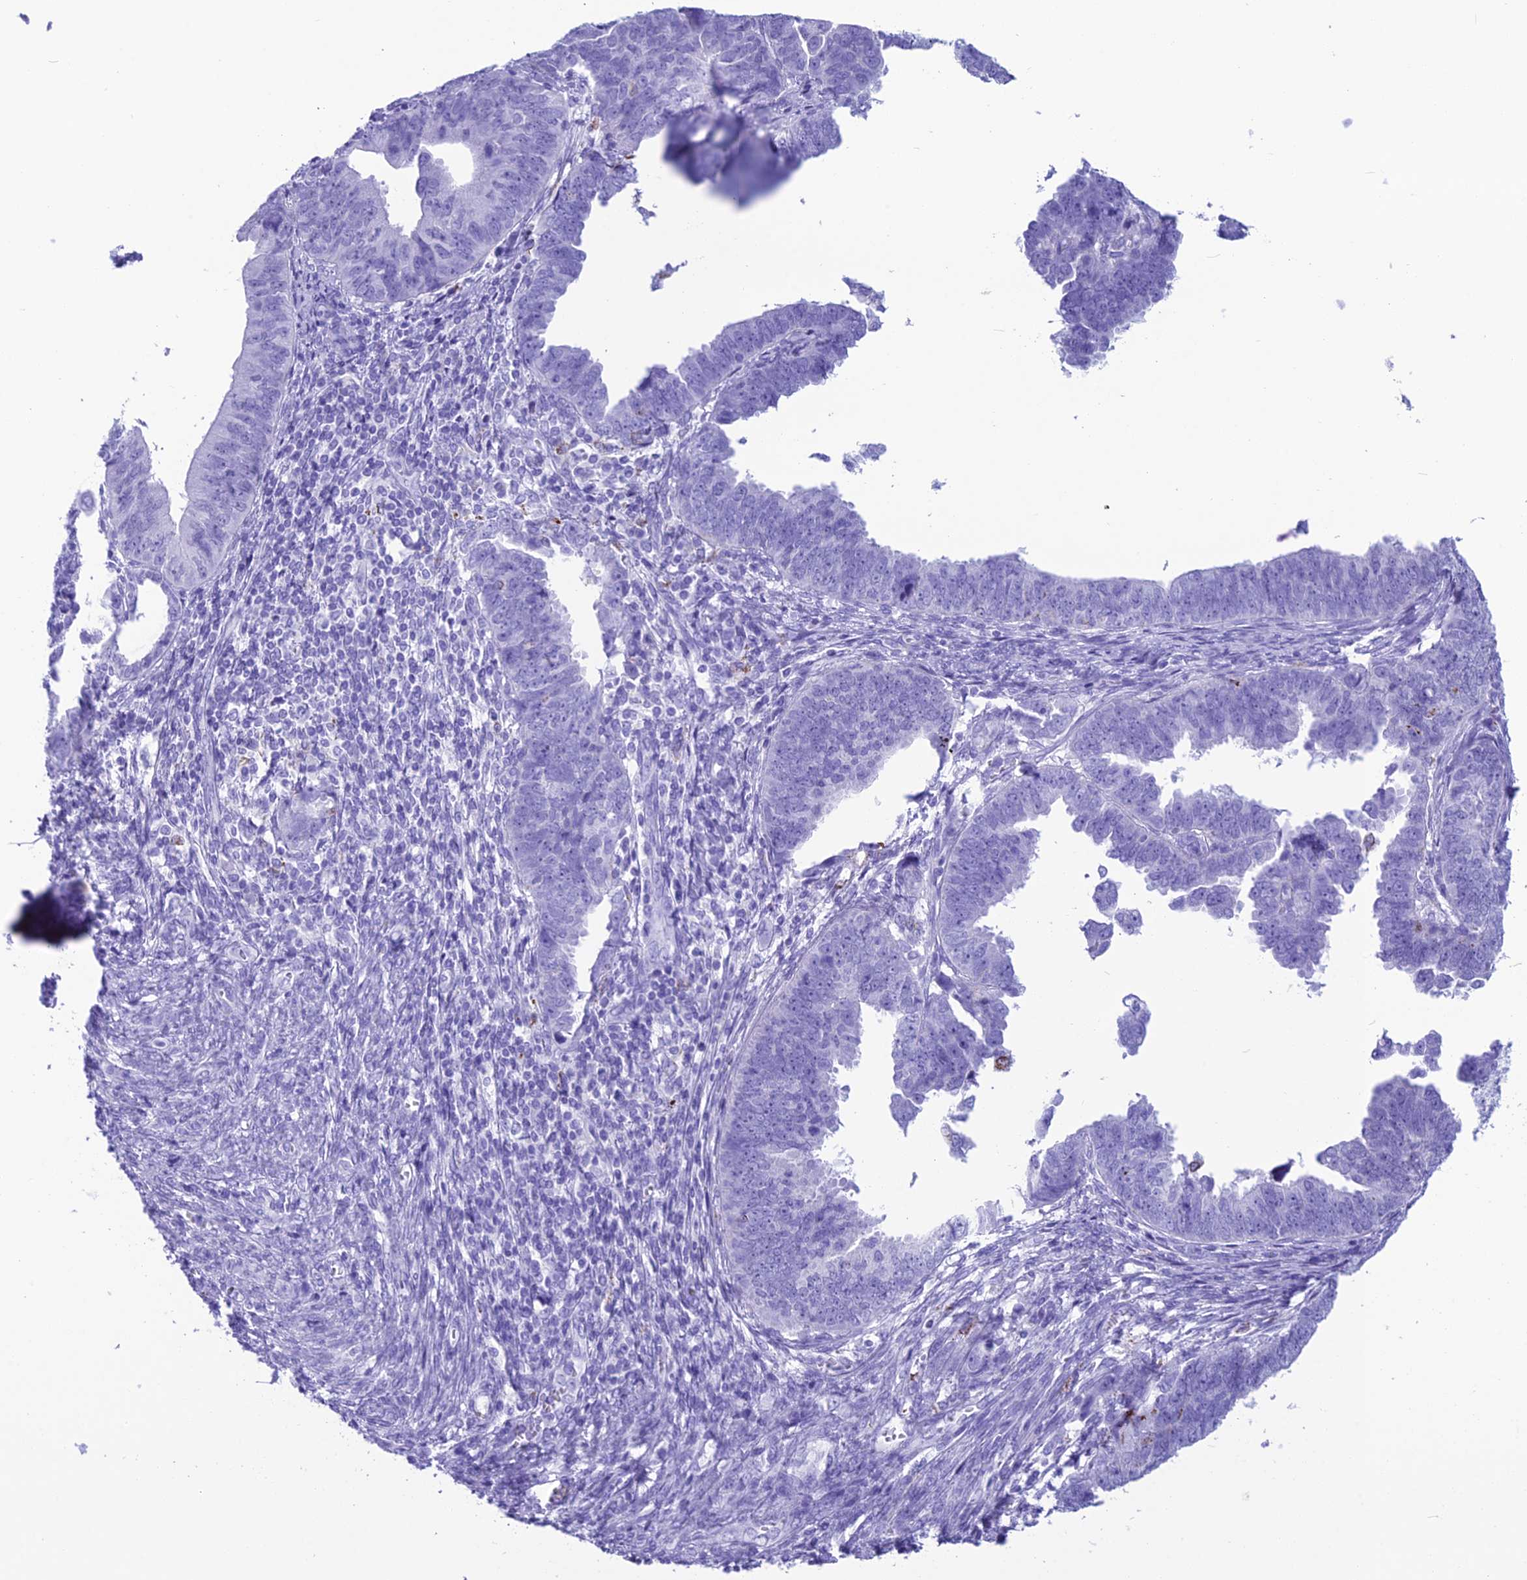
{"staining": {"intensity": "negative", "quantity": "none", "location": "none"}, "tissue": "endometrial cancer", "cell_type": "Tumor cells", "image_type": "cancer", "snomed": [{"axis": "morphology", "description": "Adenocarcinoma, NOS"}, {"axis": "topography", "description": "Endometrium"}], "caption": "The histopathology image demonstrates no staining of tumor cells in adenocarcinoma (endometrial). (DAB IHC visualized using brightfield microscopy, high magnification).", "gene": "TRAM1L1", "patient": {"sex": "female", "age": 75}}